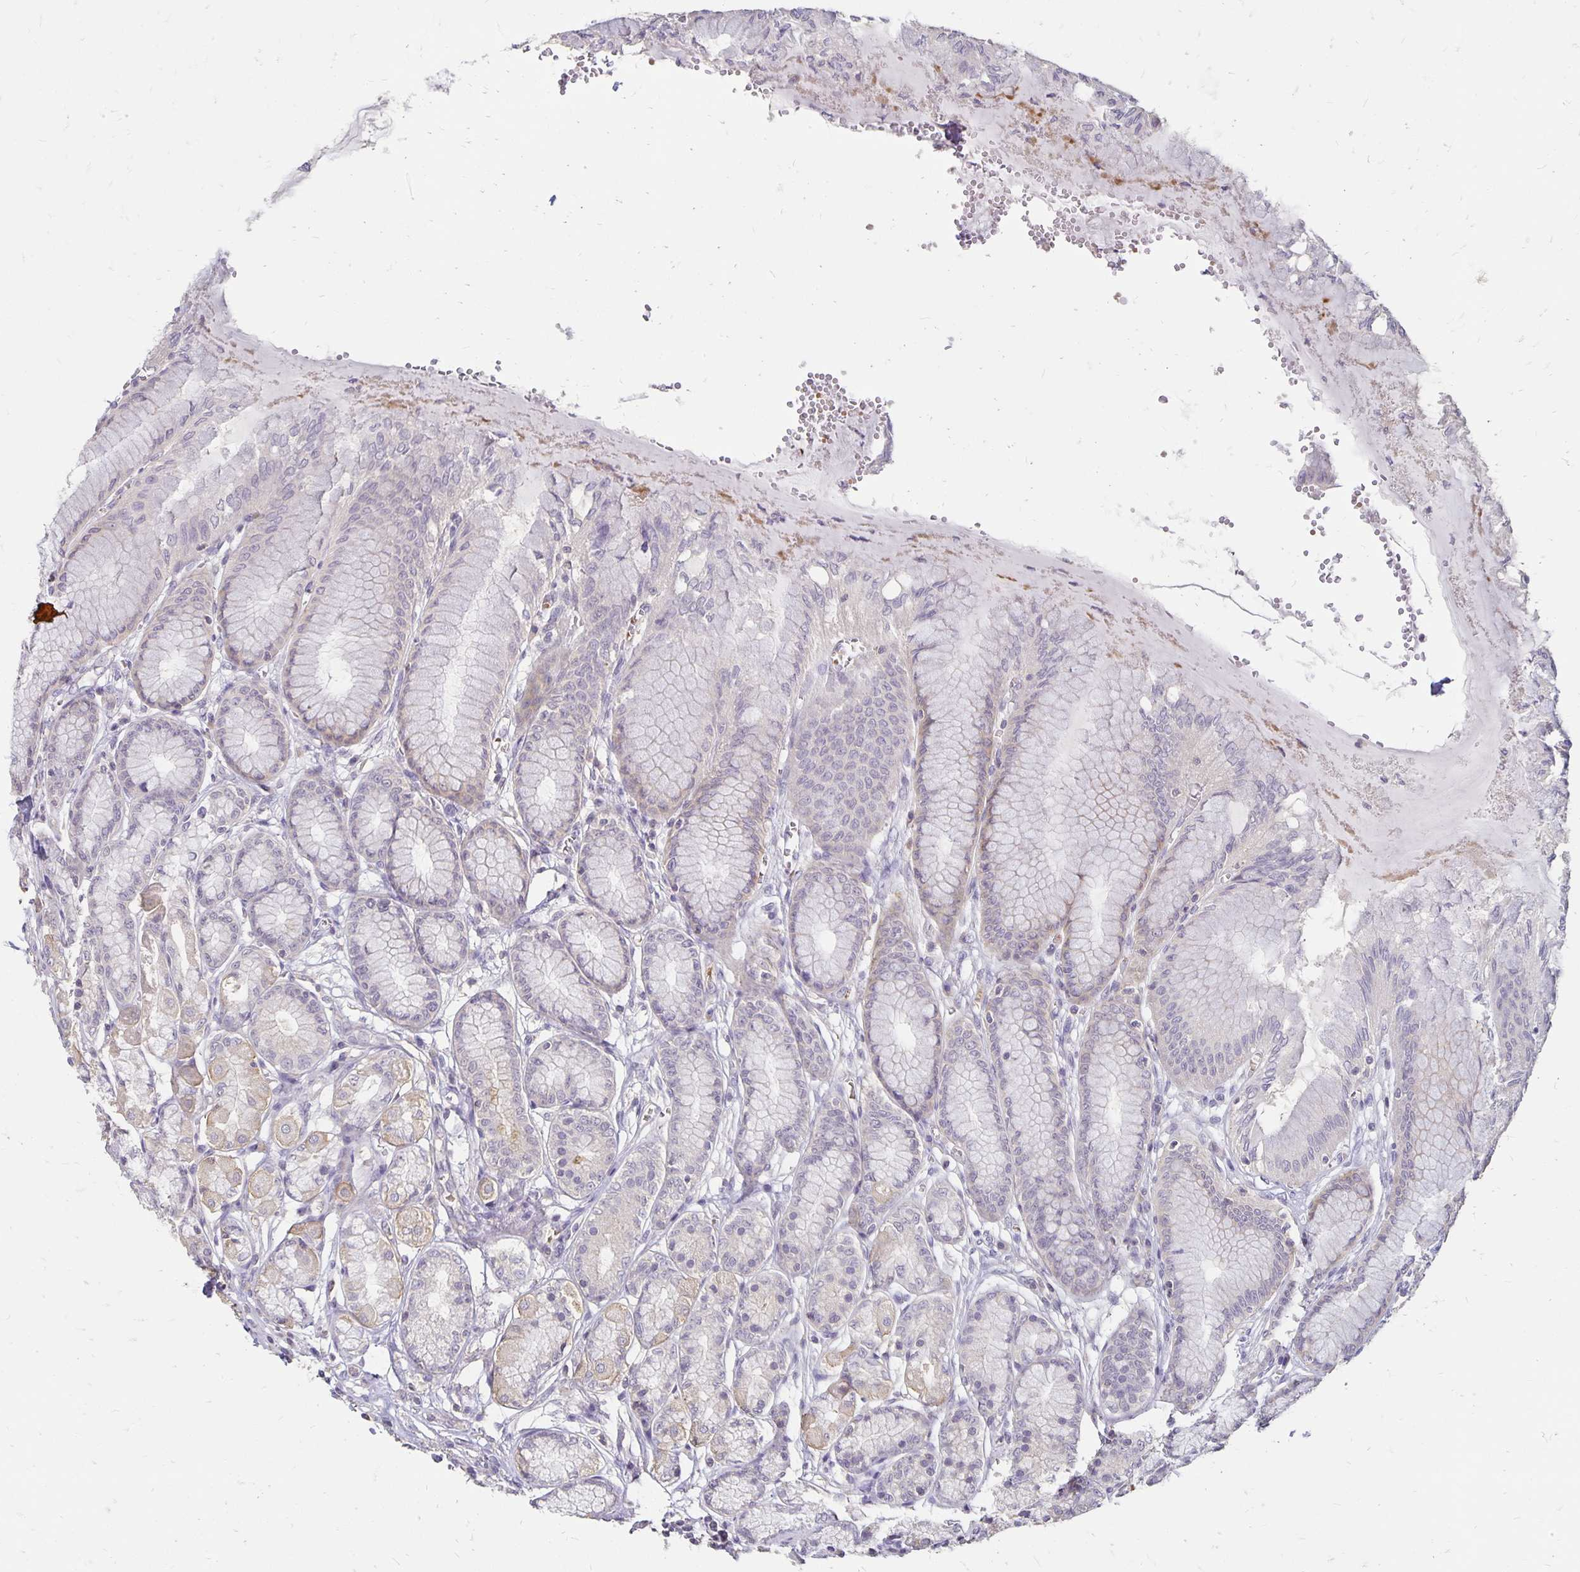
{"staining": {"intensity": "moderate", "quantity": "<25%", "location": "cytoplasmic/membranous"}, "tissue": "stomach", "cell_type": "Glandular cells", "image_type": "normal", "snomed": [{"axis": "morphology", "description": "Normal tissue, NOS"}, {"axis": "topography", "description": "Stomach"}, {"axis": "topography", "description": "Stomach, lower"}], "caption": "Glandular cells exhibit moderate cytoplasmic/membranous expression in about <25% of cells in normal stomach.", "gene": "CST6", "patient": {"sex": "male", "age": 76}}